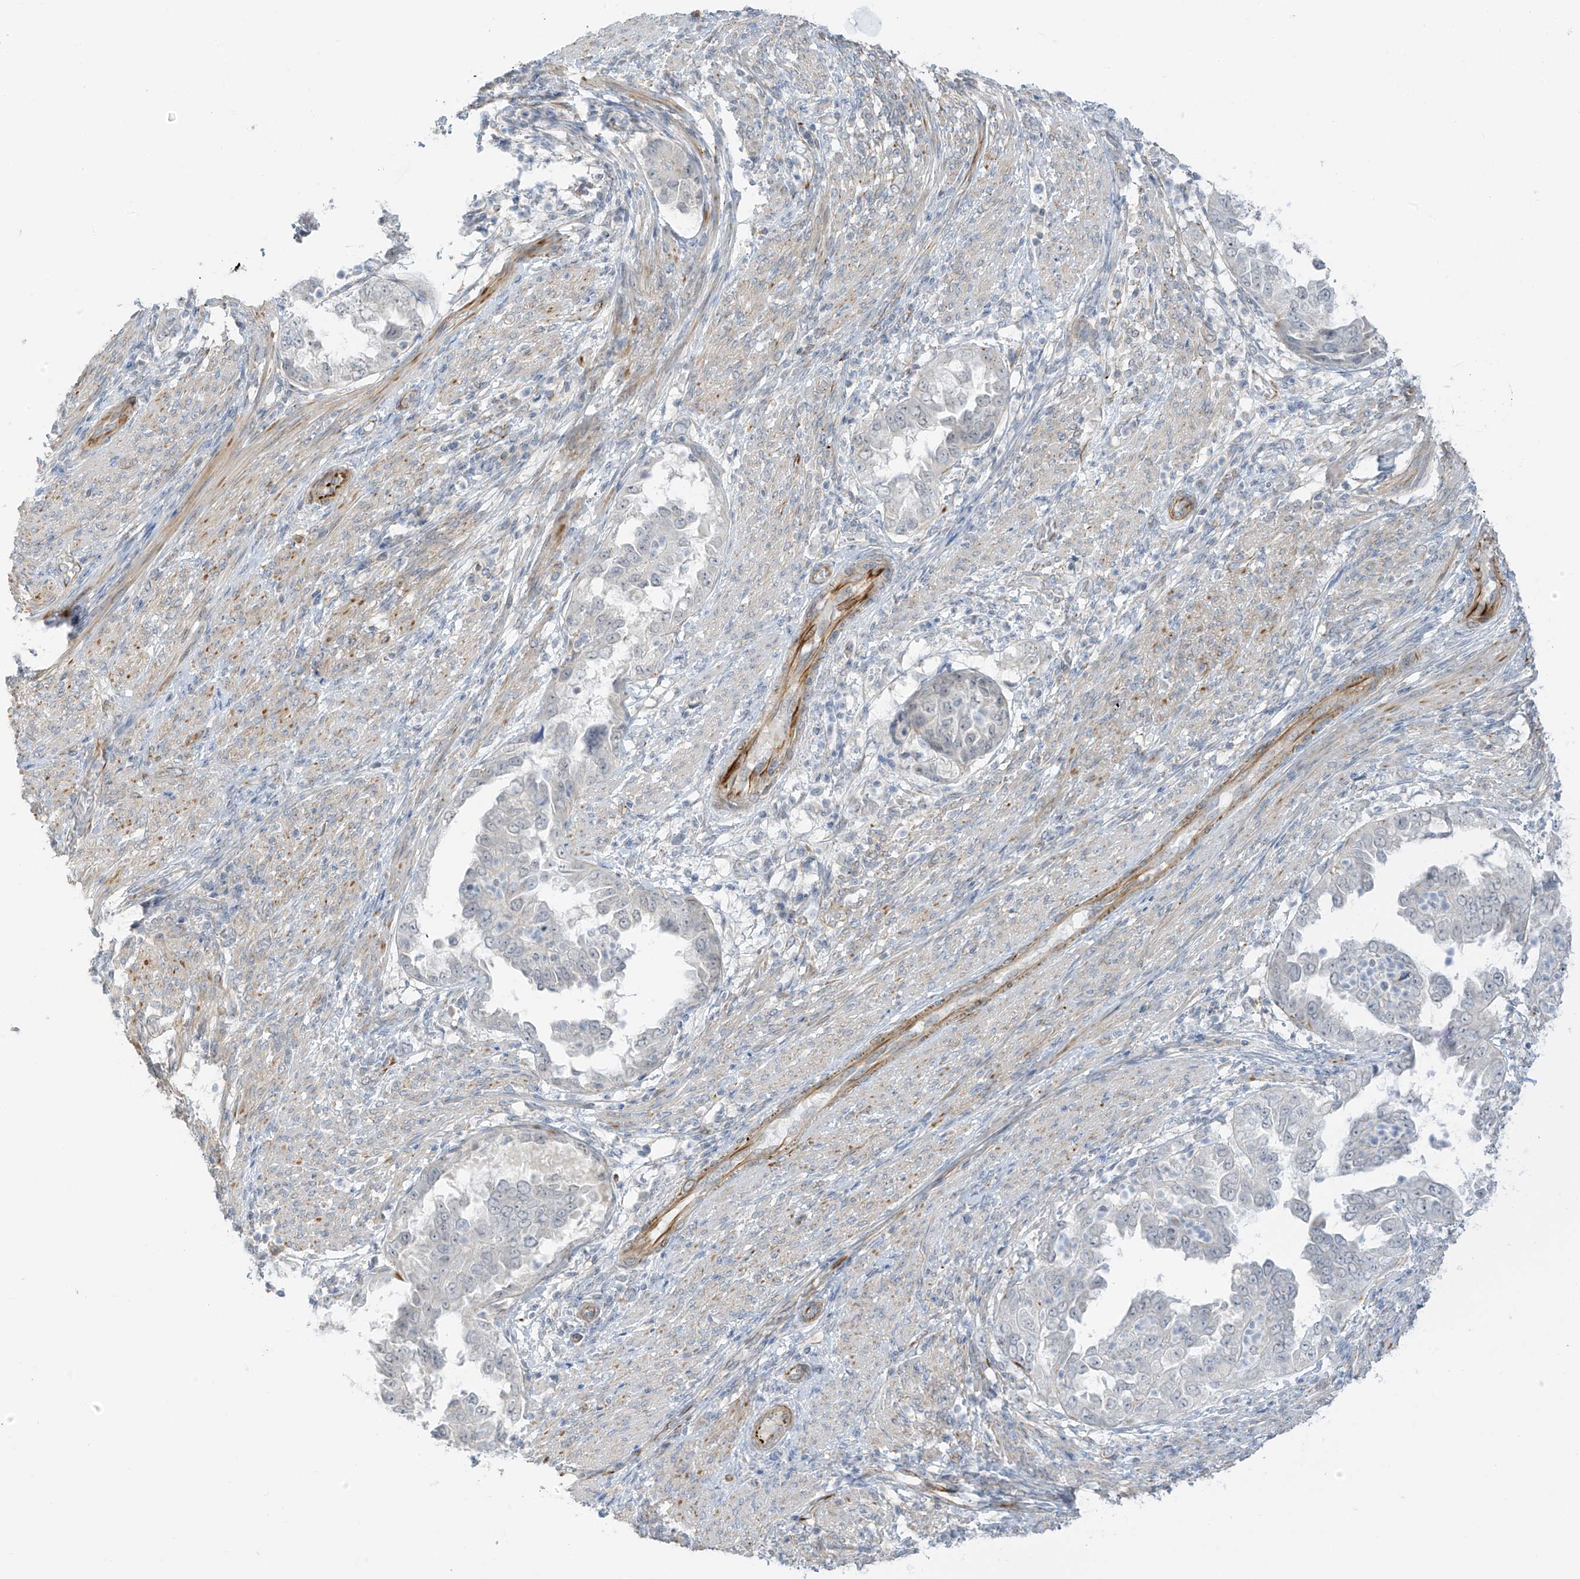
{"staining": {"intensity": "negative", "quantity": "none", "location": "none"}, "tissue": "endometrial cancer", "cell_type": "Tumor cells", "image_type": "cancer", "snomed": [{"axis": "morphology", "description": "Adenocarcinoma, NOS"}, {"axis": "topography", "description": "Endometrium"}], "caption": "This is a photomicrograph of immunohistochemistry staining of endometrial adenocarcinoma, which shows no staining in tumor cells.", "gene": "HS6ST2", "patient": {"sex": "female", "age": 85}}